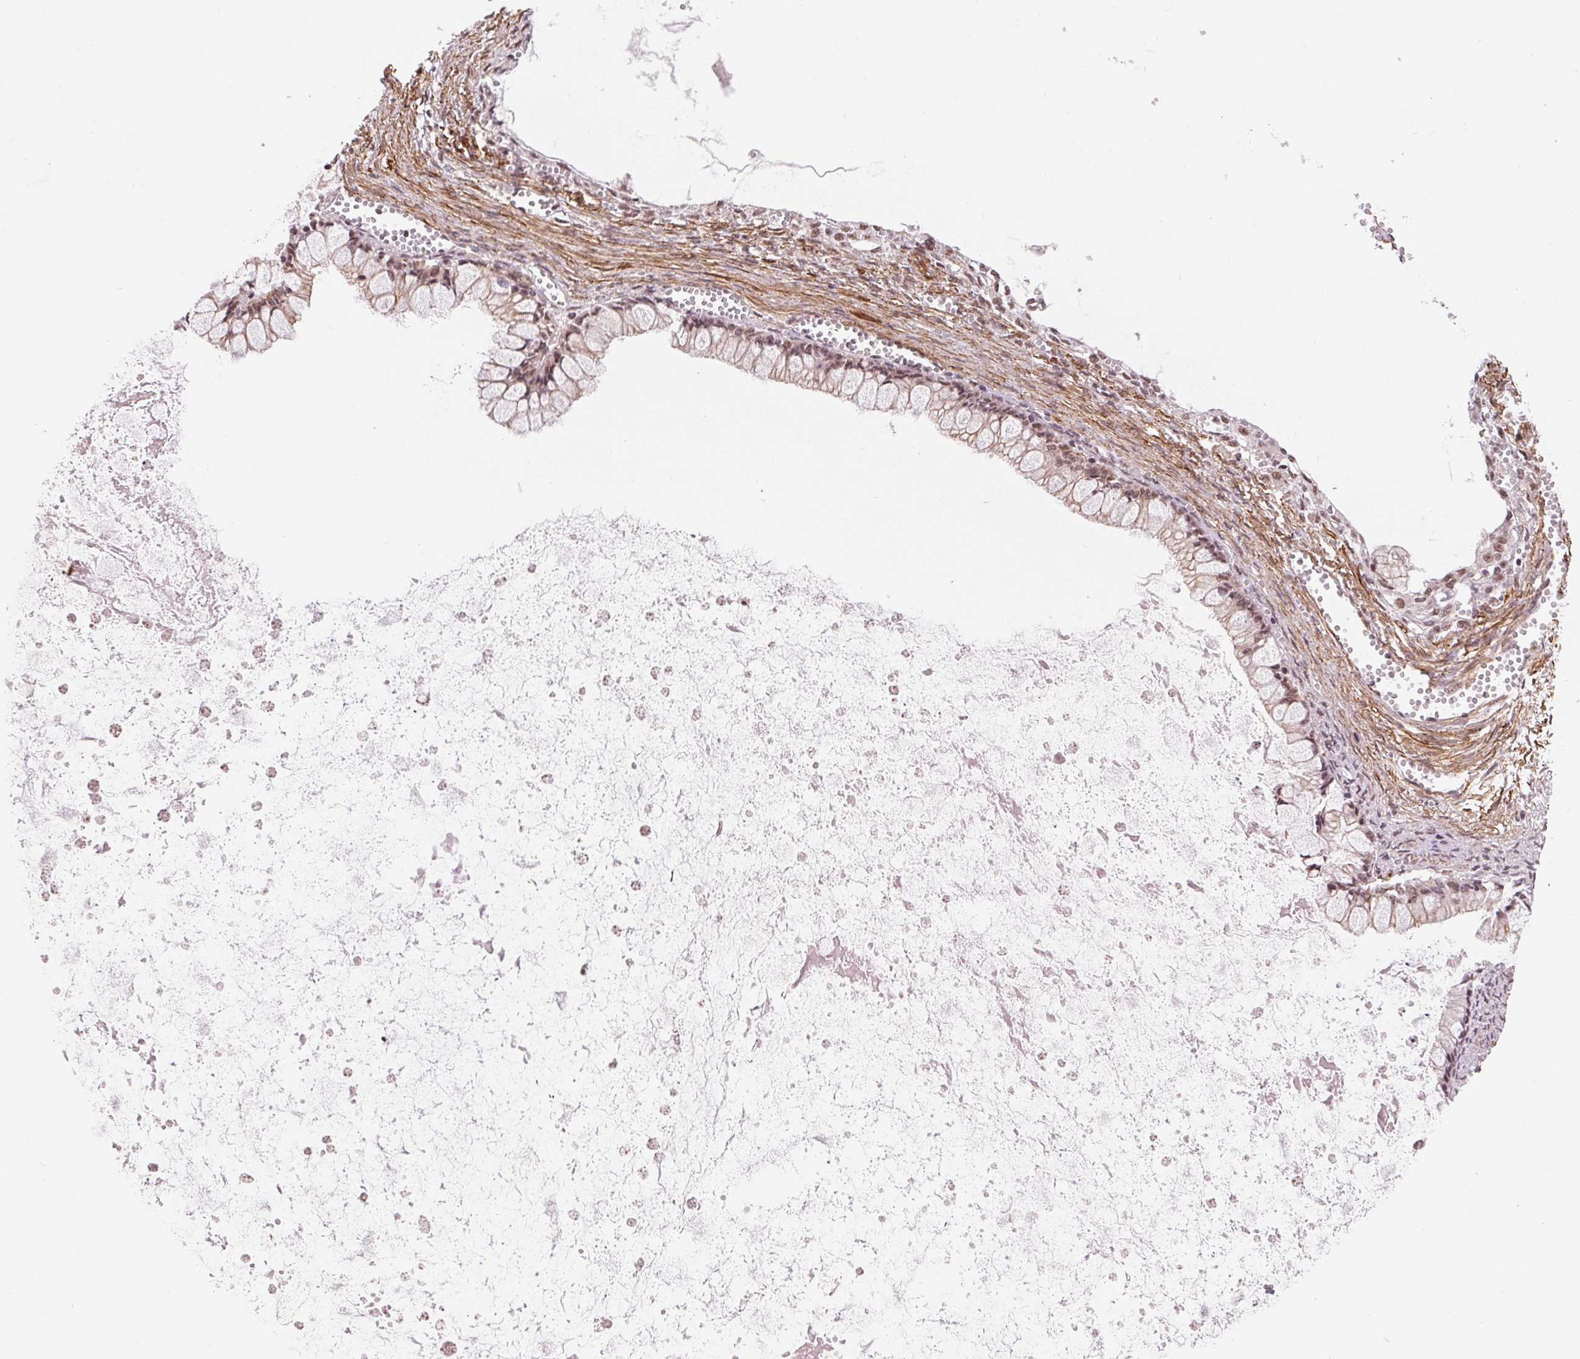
{"staining": {"intensity": "weak", "quantity": ">75%", "location": "cytoplasmic/membranous,nuclear"}, "tissue": "ovarian cancer", "cell_type": "Tumor cells", "image_type": "cancer", "snomed": [{"axis": "morphology", "description": "Cystadenocarcinoma, mucinous, NOS"}, {"axis": "topography", "description": "Ovary"}], "caption": "Human ovarian cancer (mucinous cystadenocarcinoma) stained for a protein (brown) shows weak cytoplasmic/membranous and nuclear positive staining in about >75% of tumor cells.", "gene": "BCAT1", "patient": {"sex": "female", "age": 67}}